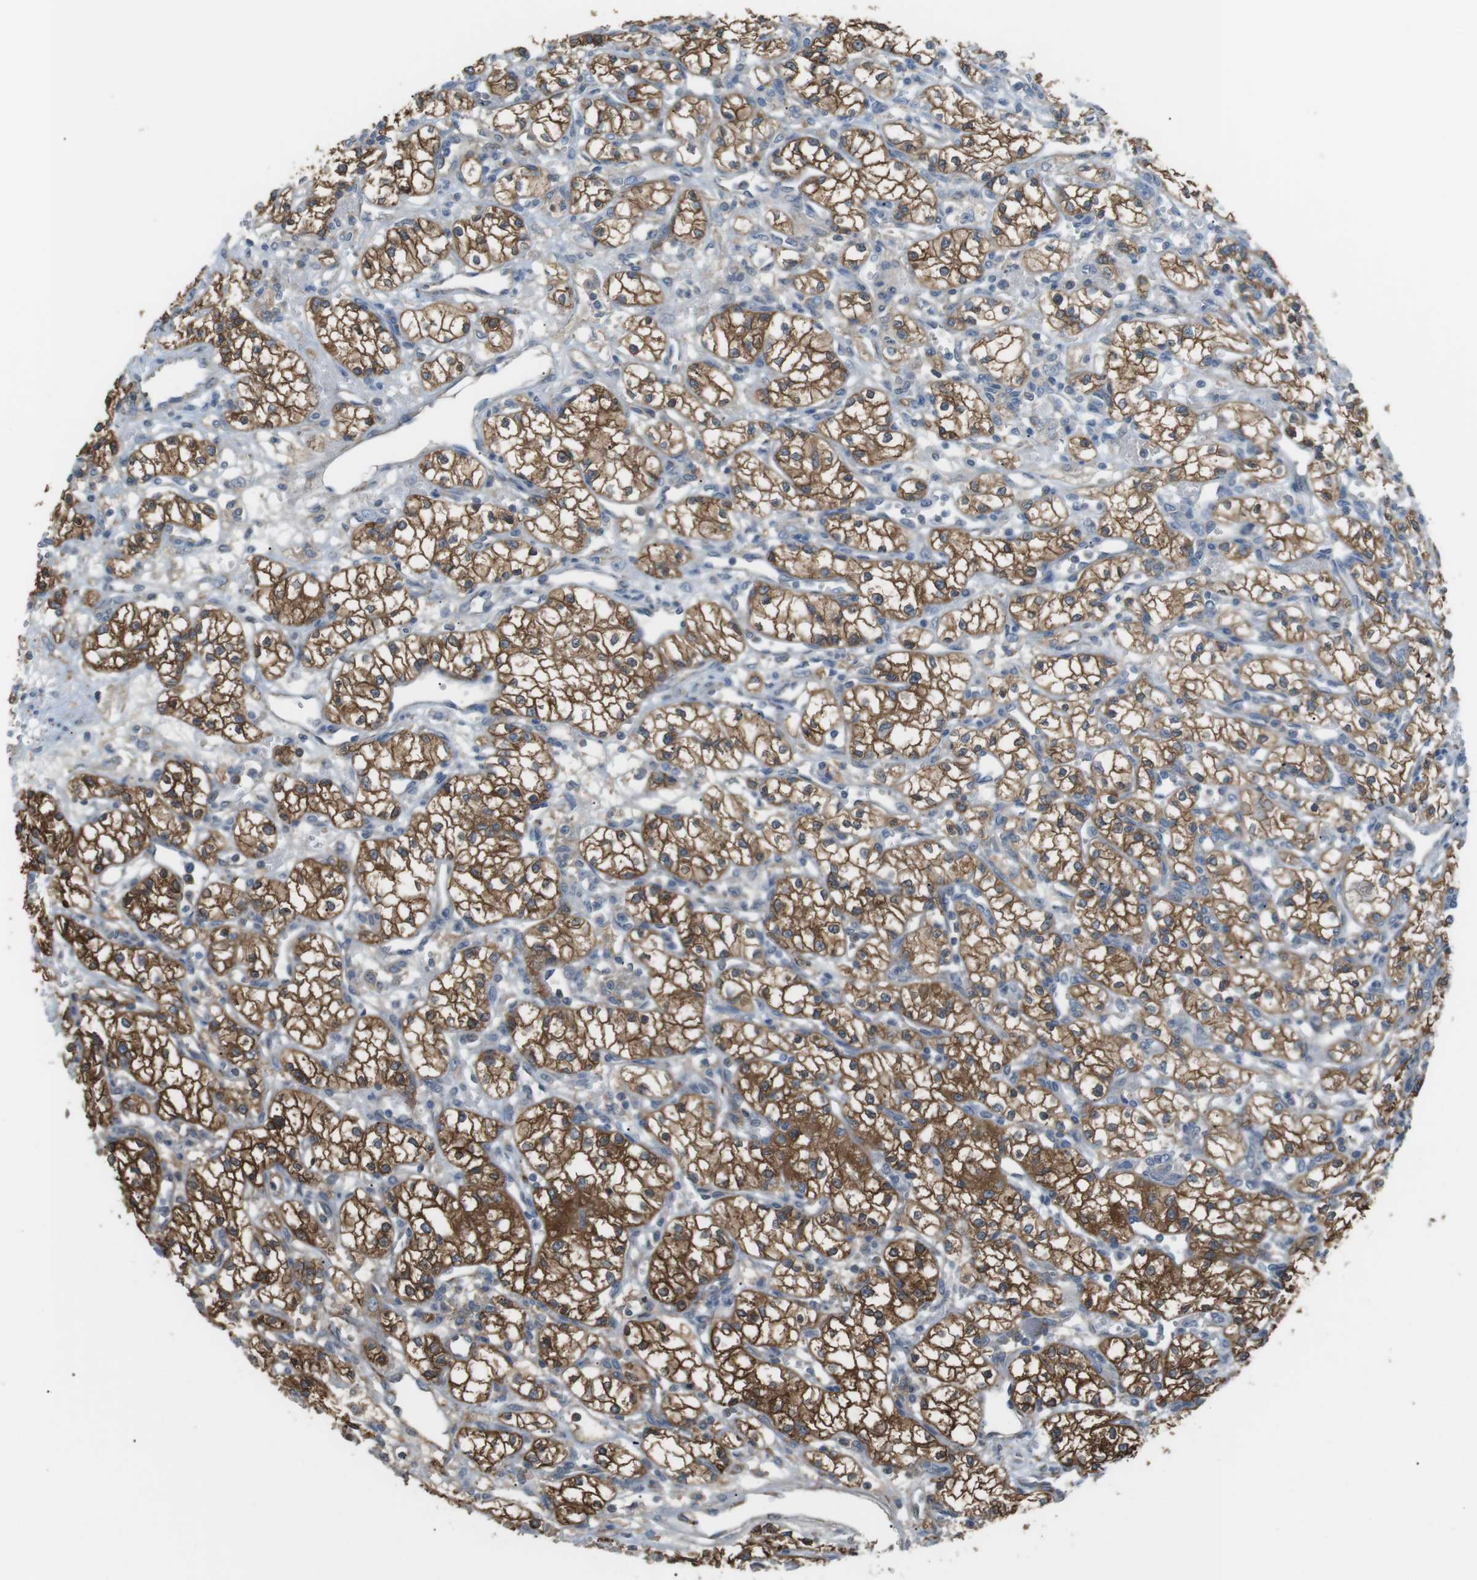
{"staining": {"intensity": "strong", "quantity": ">75%", "location": "cytoplasmic/membranous"}, "tissue": "renal cancer", "cell_type": "Tumor cells", "image_type": "cancer", "snomed": [{"axis": "morphology", "description": "Normal tissue, NOS"}, {"axis": "morphology", "description": "Adenocarcinoma, NOS"}, {"axis": "topography", "description": "Kidney"}], "caption": "This is a micrograph of immunohistochemistry (IHC) staining of adenocarcinoma (renal), which shows strong expression in the cytoplasmic/membranous of tumor cells.", "gene": "PEPD", "patient": {"sex": "male", "age": 59}}